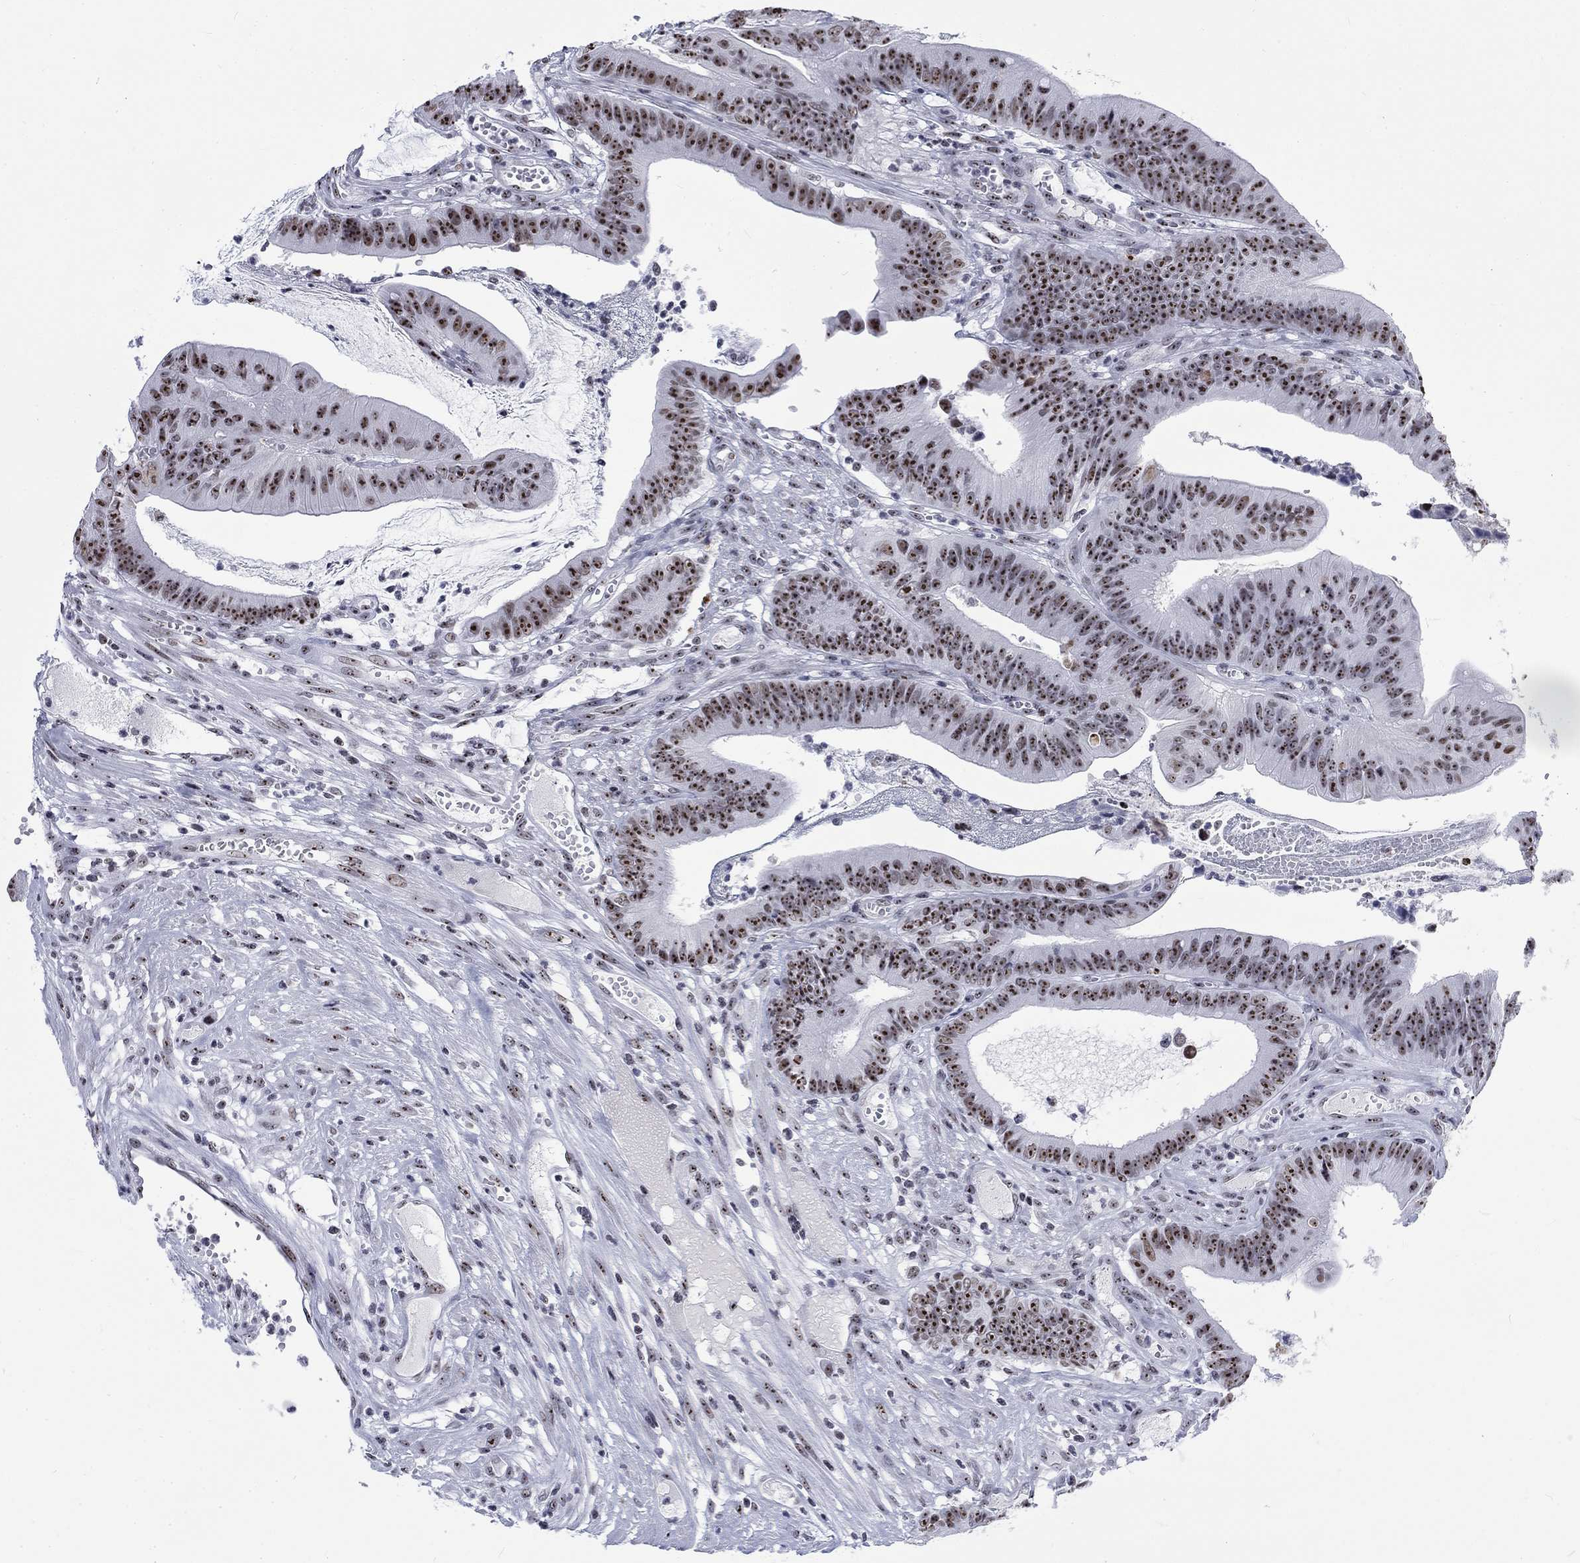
{"staining": {"intensity": "strong", "quantity": ">75%", "location": "nuclear"}, "tissue": "colorectal cancer", "cell_type": "Tumor cells", "image_type": "cancer", "snomed": [{"axis": "morphology", "description": "Adenocarcinoma, NOS"}, {"axis": "topography", "description": "Colon"}], "caption": "Immunohistochemical staining of colorectal cancer reveals high levels of strong nuclear protein positivity in about >75% of tumor cells.", "gene": "CSRNP3", "patient": {"sex": "female", "age": 69}}